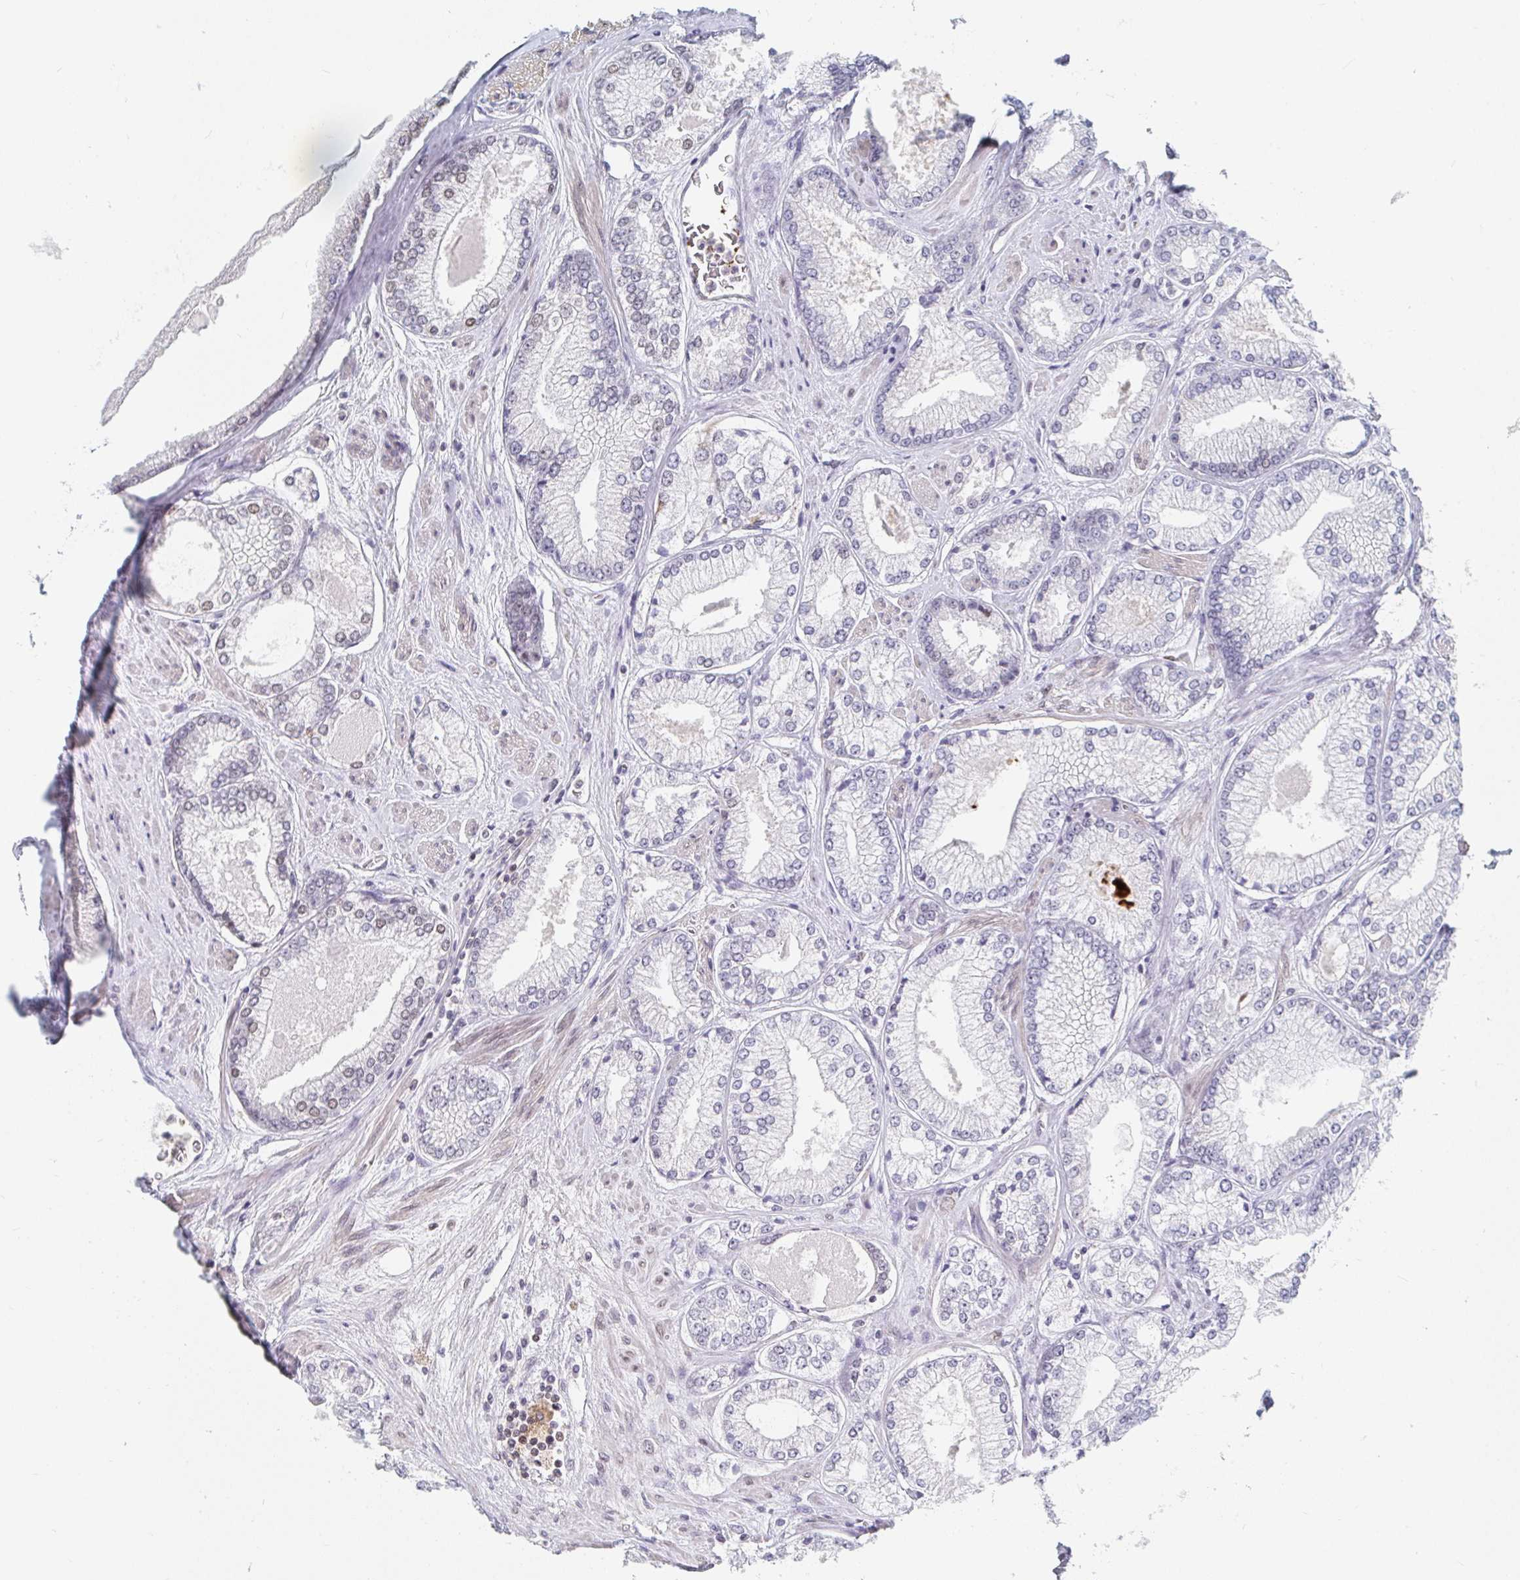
{"staining": {"intensity": "negative", "quantity": "none", "location": "none"}, "tissue": "prostate cancer", "cell_type": "Tumor cells", "image_type": "cancer", "snomed": [{"axis": "morphology", "description": "Adenocarcinoma, Low grade"}, {"axis": "topography", "description": "Prostate"}], "caption": "The immunohistochemistry (IHC) image has no significant expression in tumor cells of prostate cancer tissue.", "gene": "CHD2", "patient": {"sex": "male", "age": 67}}